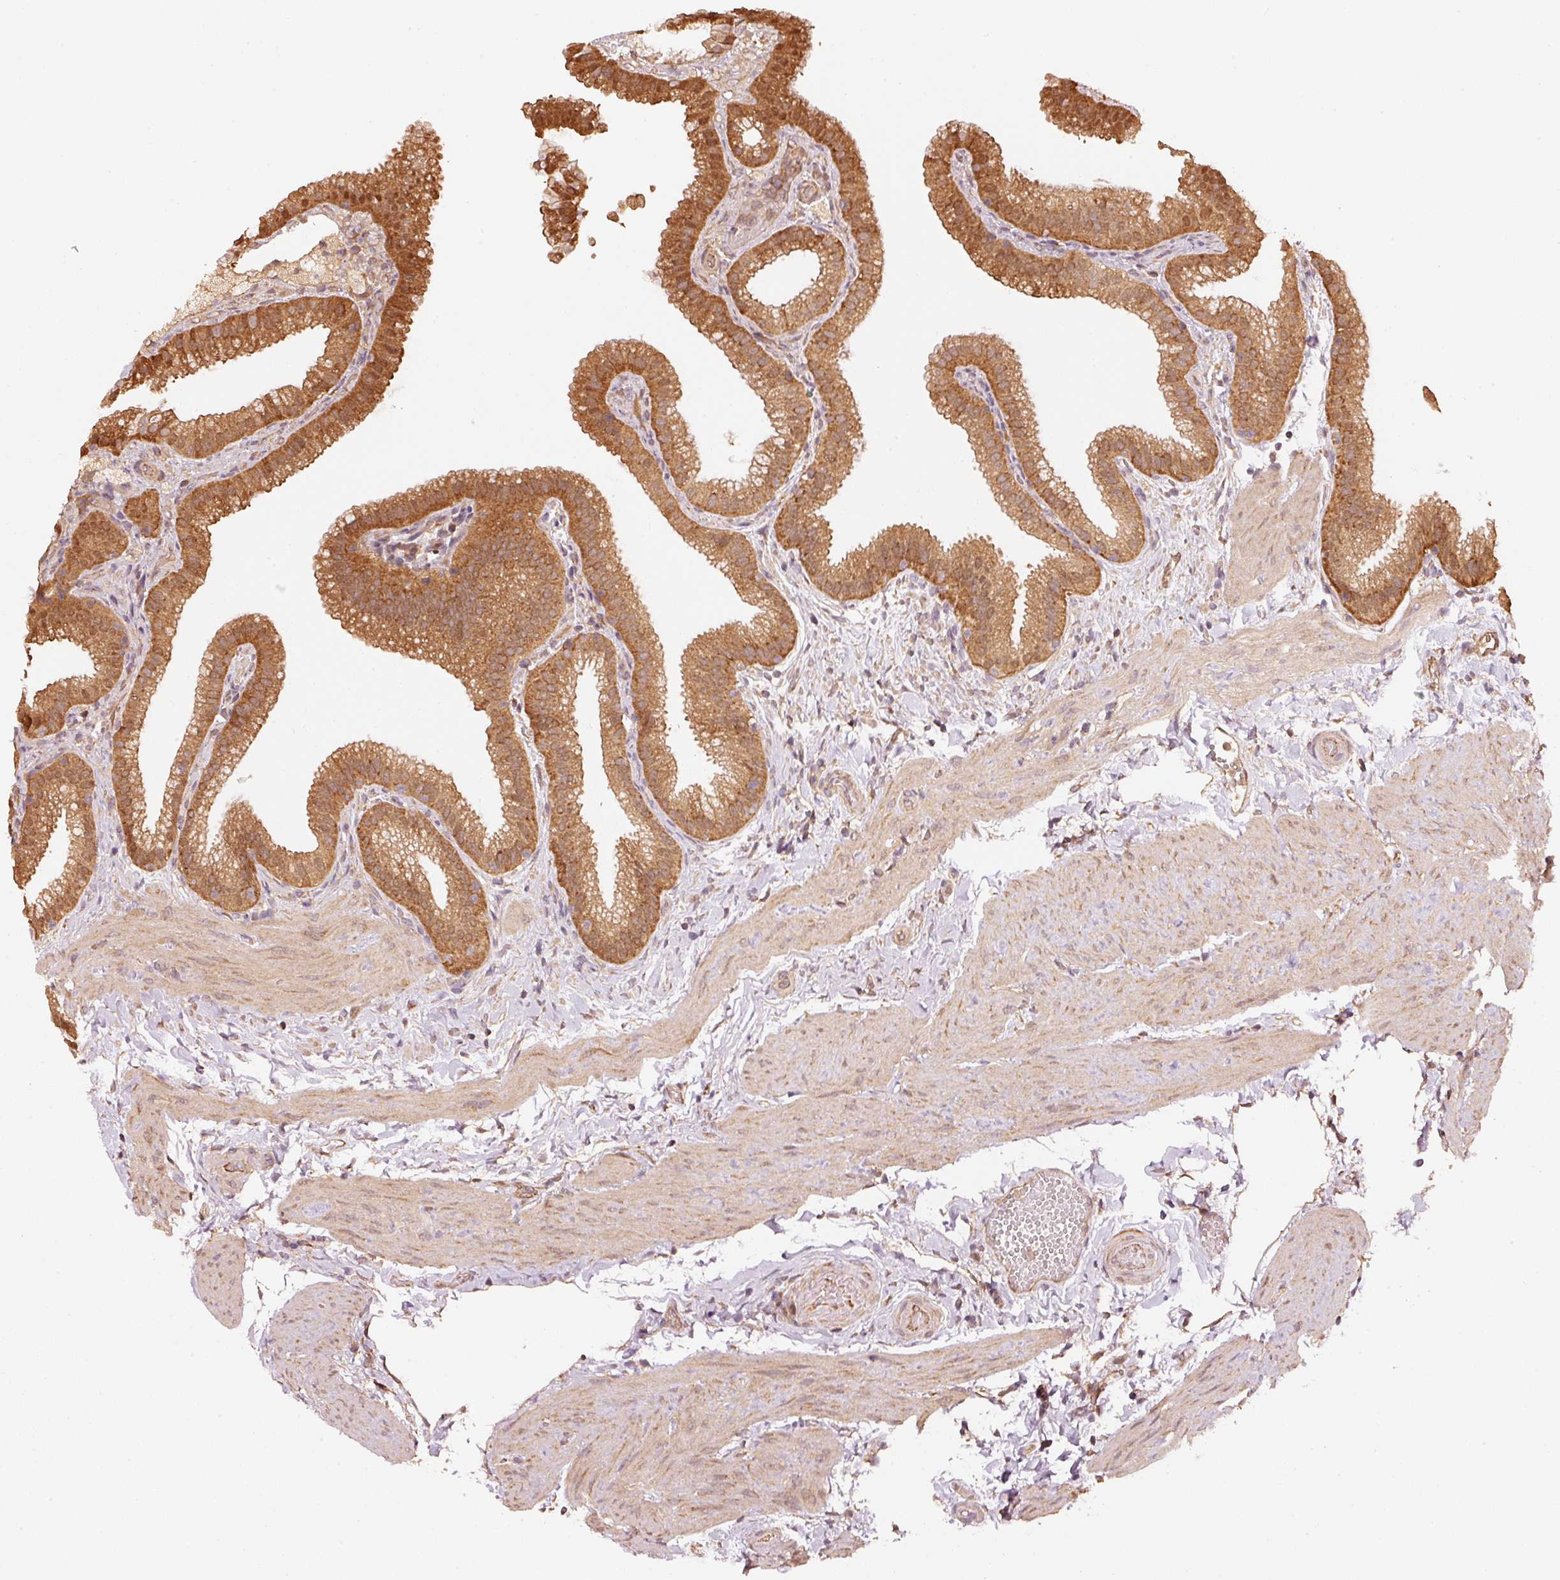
{"staining": {"intensity": "moderate", "quantity": ">75%", "location": "cytoplasmic/membranous"}, "tissue": "gallbladder", "cell_type": "Glandular cells", "image_type": "normal", "snomed": [{"axis": "morphology", "description": "Normal tissue, NOS"}, {"axis": "topography", "description": "Gallbladder"}], "caption": "Immunohistochemistry image of normal human gallbladder stained for a protein (brown), which reveals medium levels of moderate cytoplasmic/membranous positivity in approximately >75% of glandular cells.", "gene": "STAU1", "patient": {"sex": "female", "age": 63}}